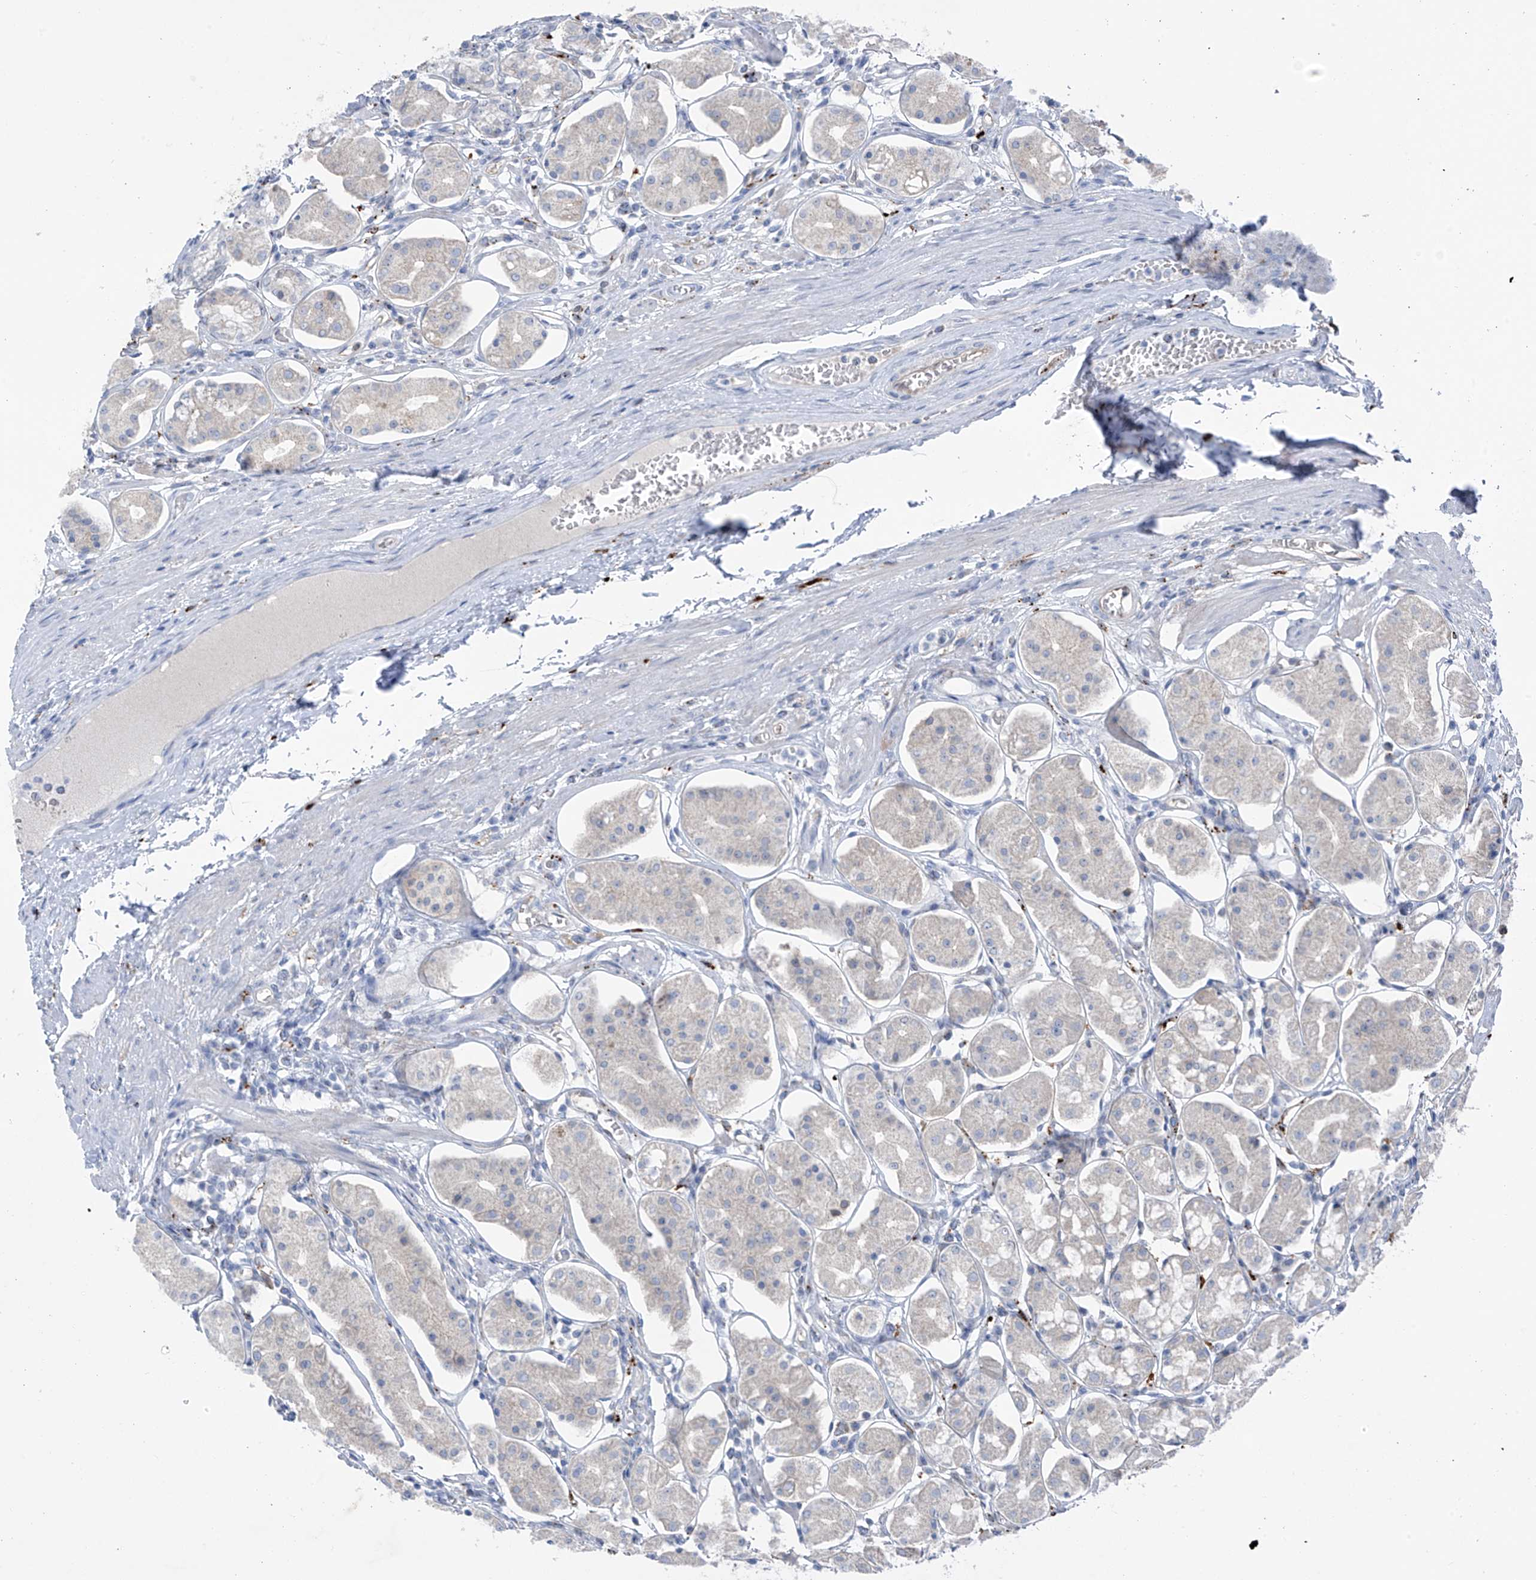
{"staining": {"intensity": "negative", "quantity": "none", "location": "none"}, "tissue": "stomach", "cell_type": "Glandular cells", "image_type": "normal", "snomed": [{"axis": "morphology", "description": "Normal tissue, NOS"}, {"axis": "topography", "description": "Stomach, lower"}], "caption": "Stomach was stained to show a protein in brown. There is no significant positivity in glandular cells. (Stains: DAB (3,3'-diaminobenzidine) IHC with hematoxylin counter stain, Microscopy: brightfield microscopy at high magnification).", "gene": "ZNF793", "patient": {"sex": "female", "age": 56}}